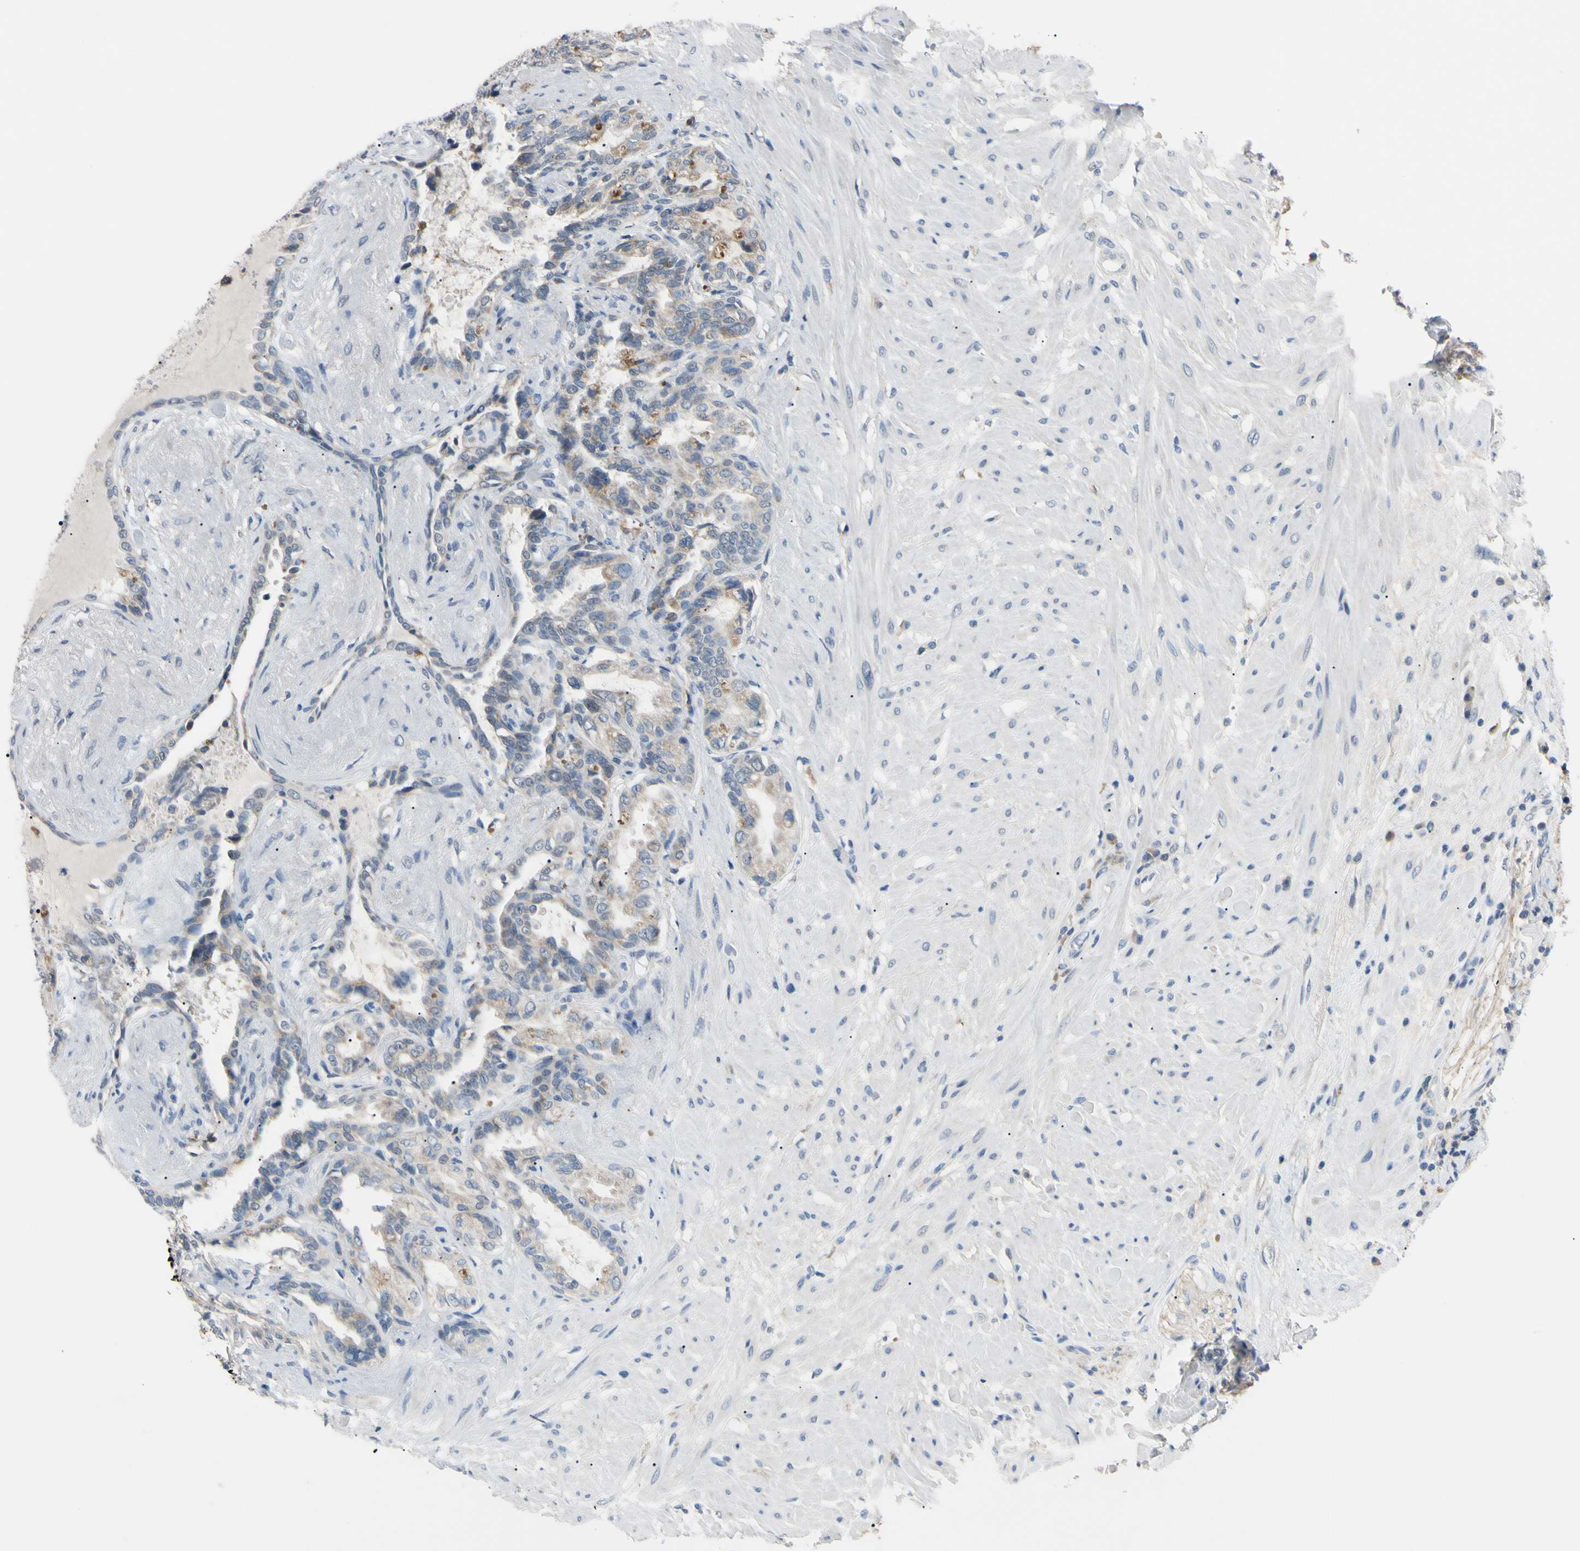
{"staining": {"intensity": "moderate", "quantity": "<25%", "location": "cytoplasmic/membranous"}, "tissue": "seminal vesicle", "cell_type": "Glandular cells", "image_type": "normal", "snomed": [{"axis": "morphology", "description": "Normal tissue, NOS"}, {"axis": "topography", "description": "Seminal veicle"}], "caption": "Immunohistochemistry (IHC) of unremarkable human seminal vesicle demonstrates low levels of moderate cytoplasmic/membranous positivity in about <25% of glandular cells.", "gene": "PNKD", "patient": {"sex": "male", "age": 61}}